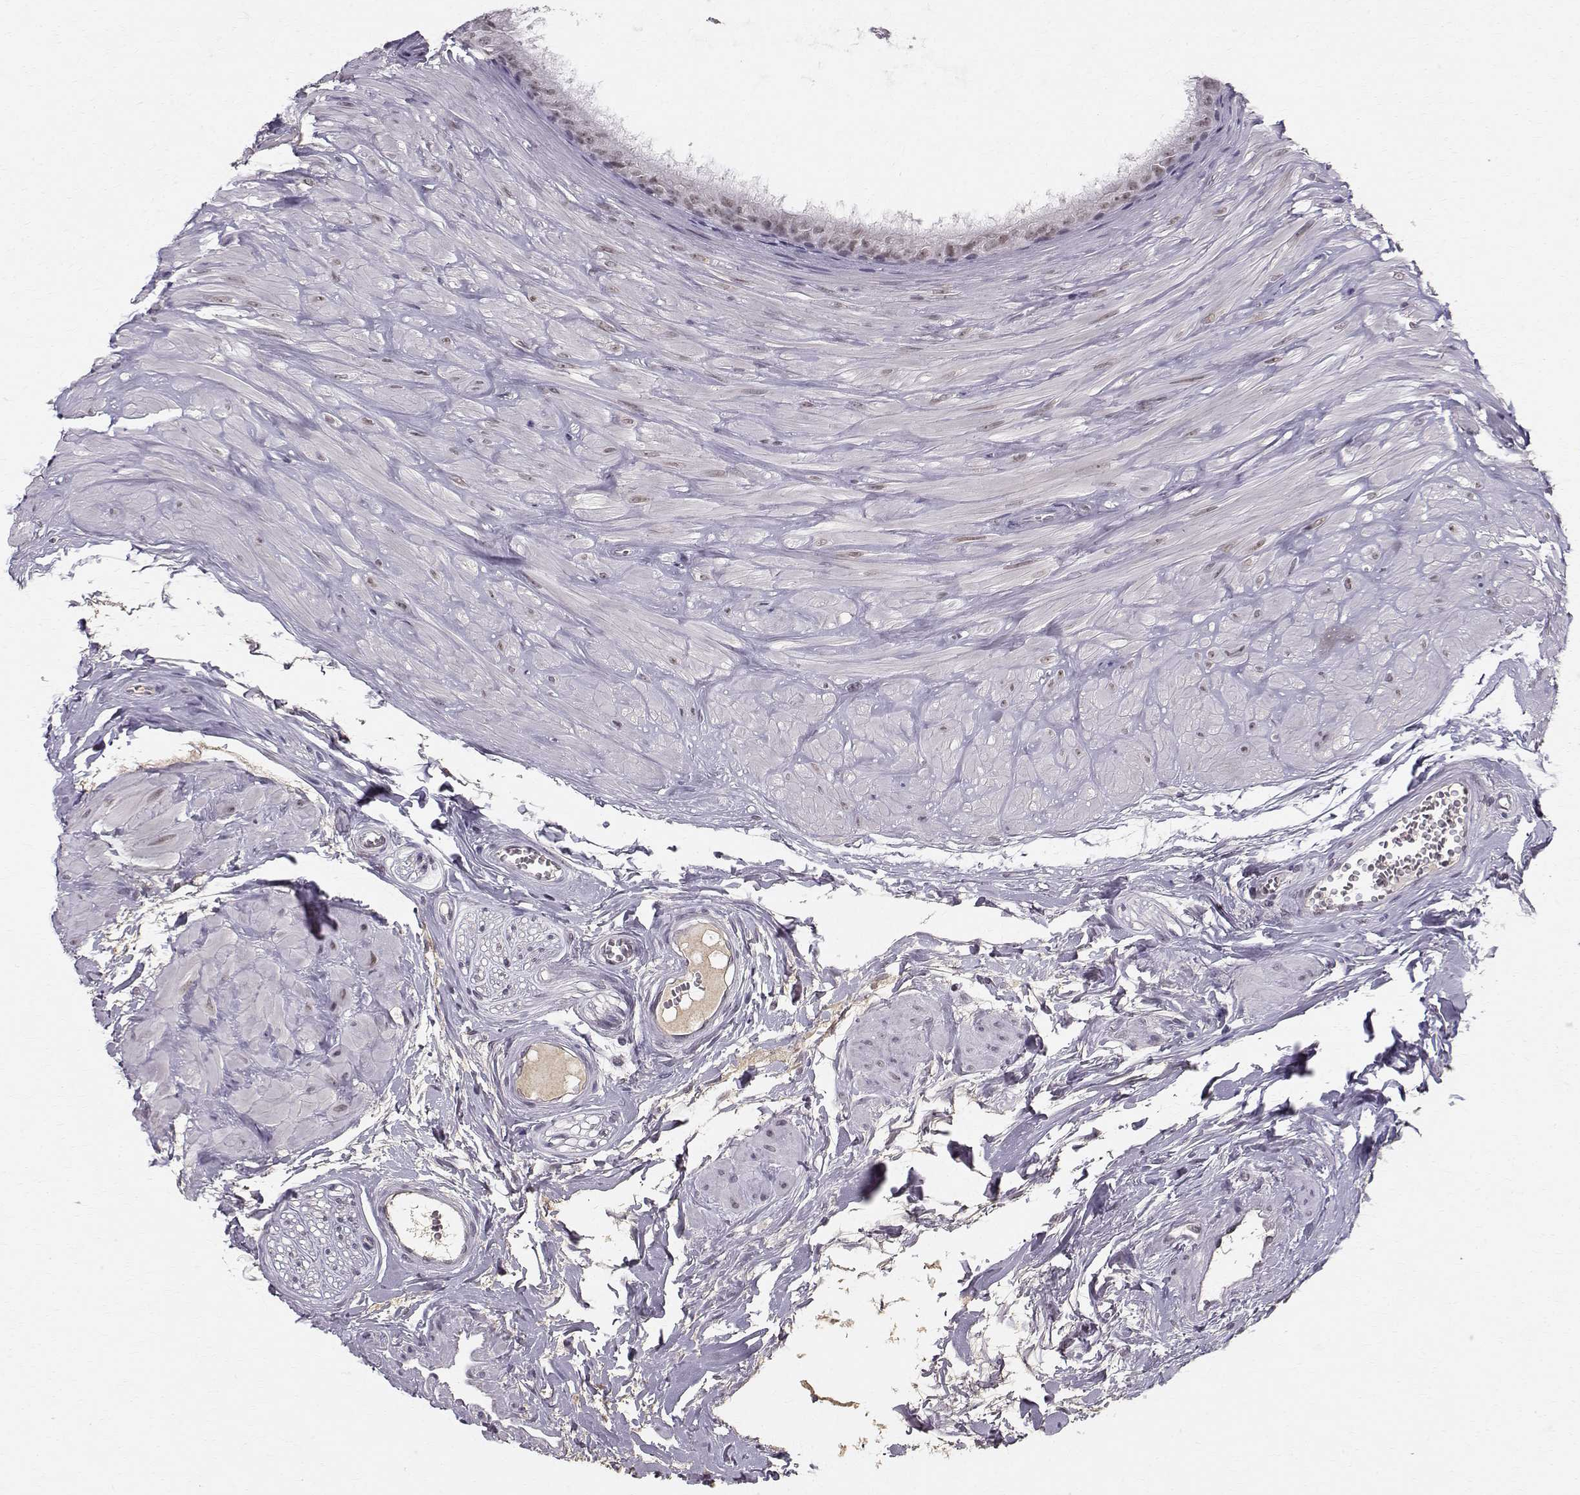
{"staining": {"intensity": "weak", "quantity": "<25%", "location": "nuclear"}, "tissue": "epididymis", "cell_type": "Glandular cells", "image_type": "normal", "snomed": [{"axis": "morphology", "description": "Normal tissue, NOS"}, {"axis": "topography", "description": "Epididymis"}], "caption": "There is no significant positivity in glandular cells of epididymis. (Stains: DAB (3,3'-diaminobenzidine) immunohistochemistry (IHC) with hematoxylin counter stain, Microscopy: brightfield microscopy at high magnification).", "gene": "RPP38", "patient": {"sex": "male", "age": 37}}